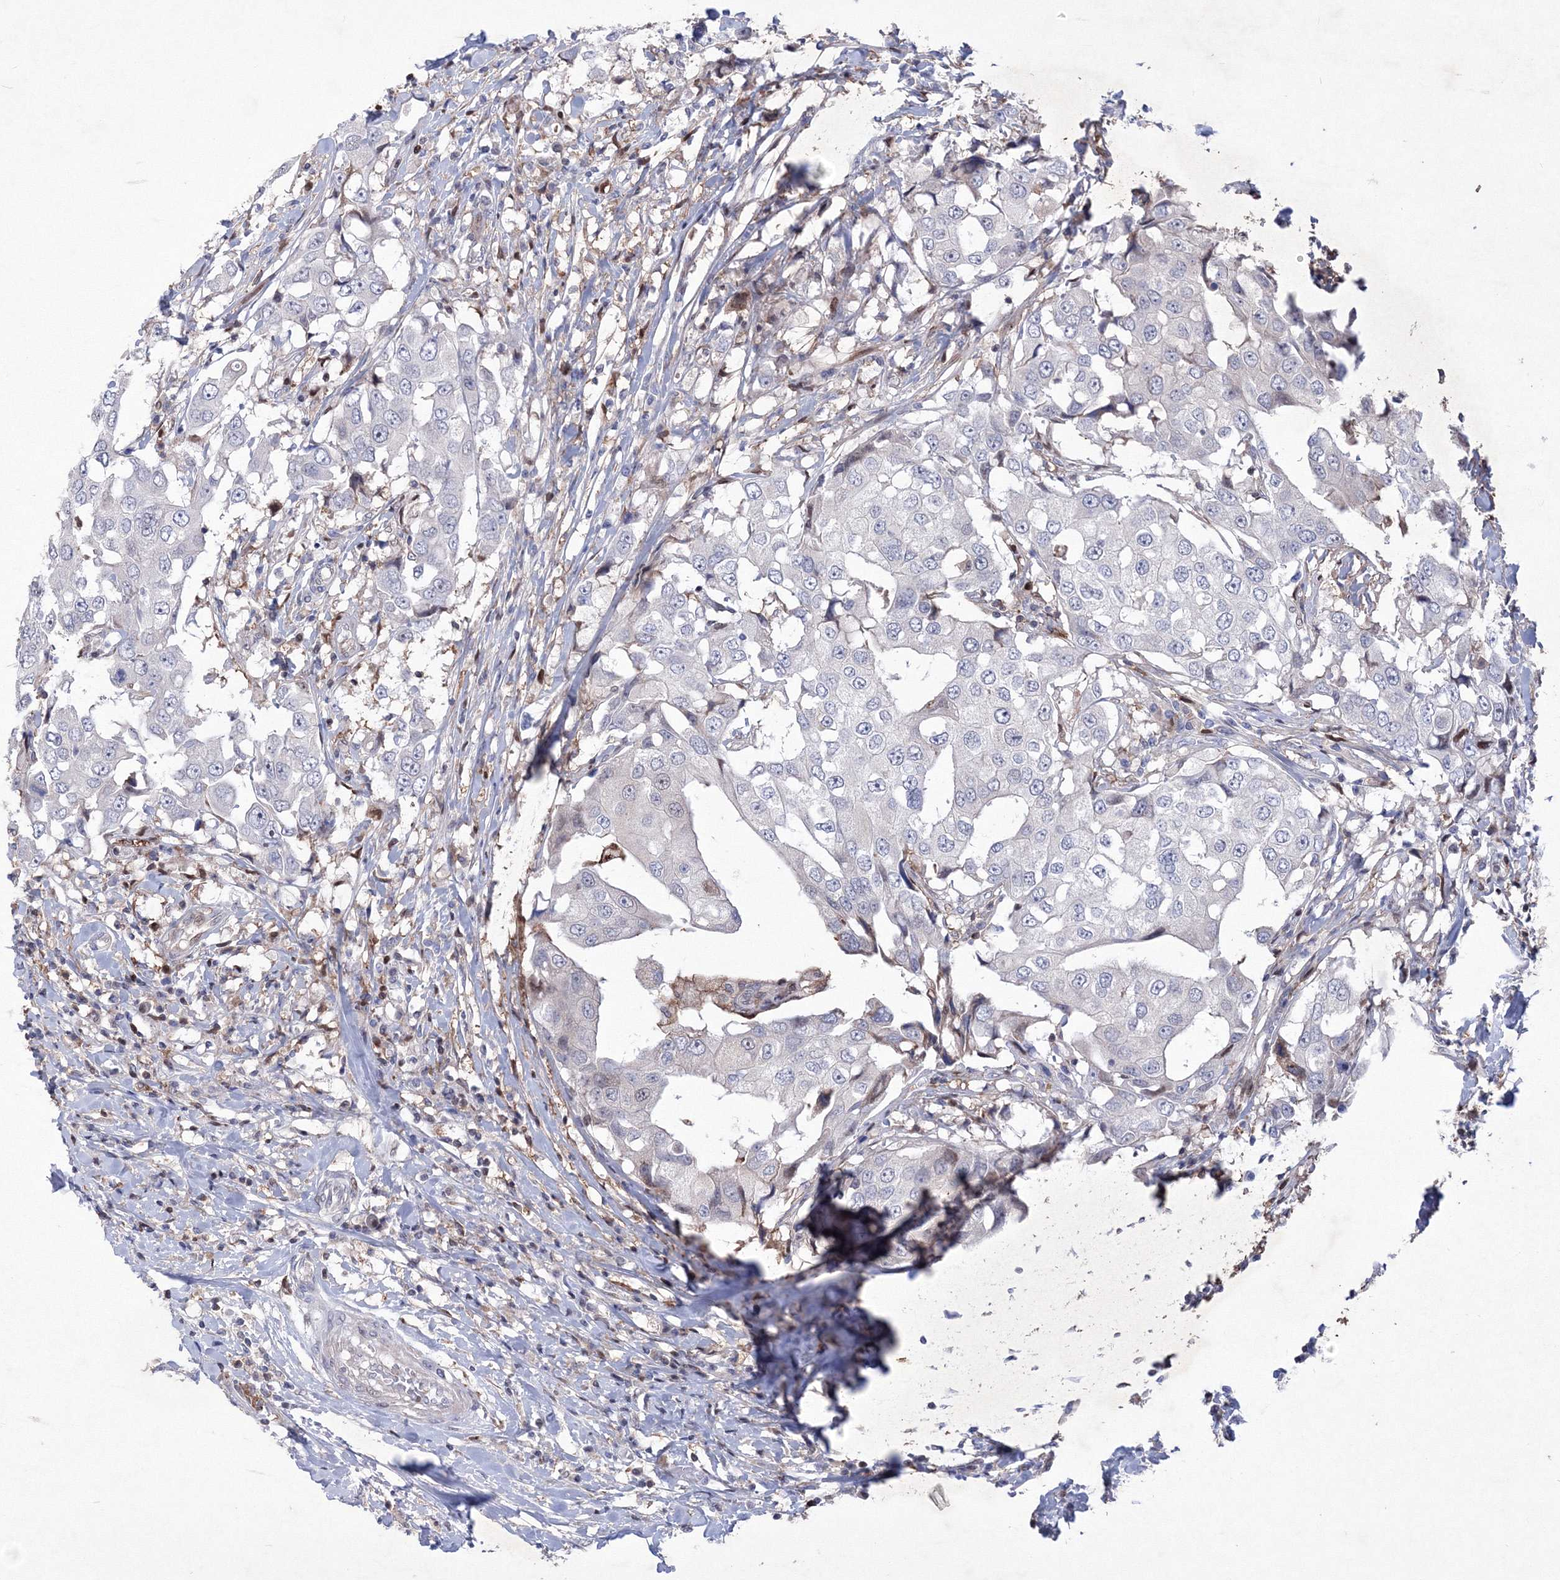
{"staining": {"intensity": "weak", "quantity": "<25%", "location": "nuclear"}, "tissue": "breast cancer", "cell_type": "Tumor cells", "image_type": "cancer", "snomed": [{"axis": "morphology", "description": "Duct carcinoma"}, {"axis": "topography", "description": "Breast"}], "caption": "There is no significant staining in tumor cells of breast invasive ductal carcinoma. The staining is performed using DAB brown chromogen with nuclei counter-stained in using hematoxylin.", "gene": "RNPEPL1", "patient": {"sex": "female", "age": 27}}